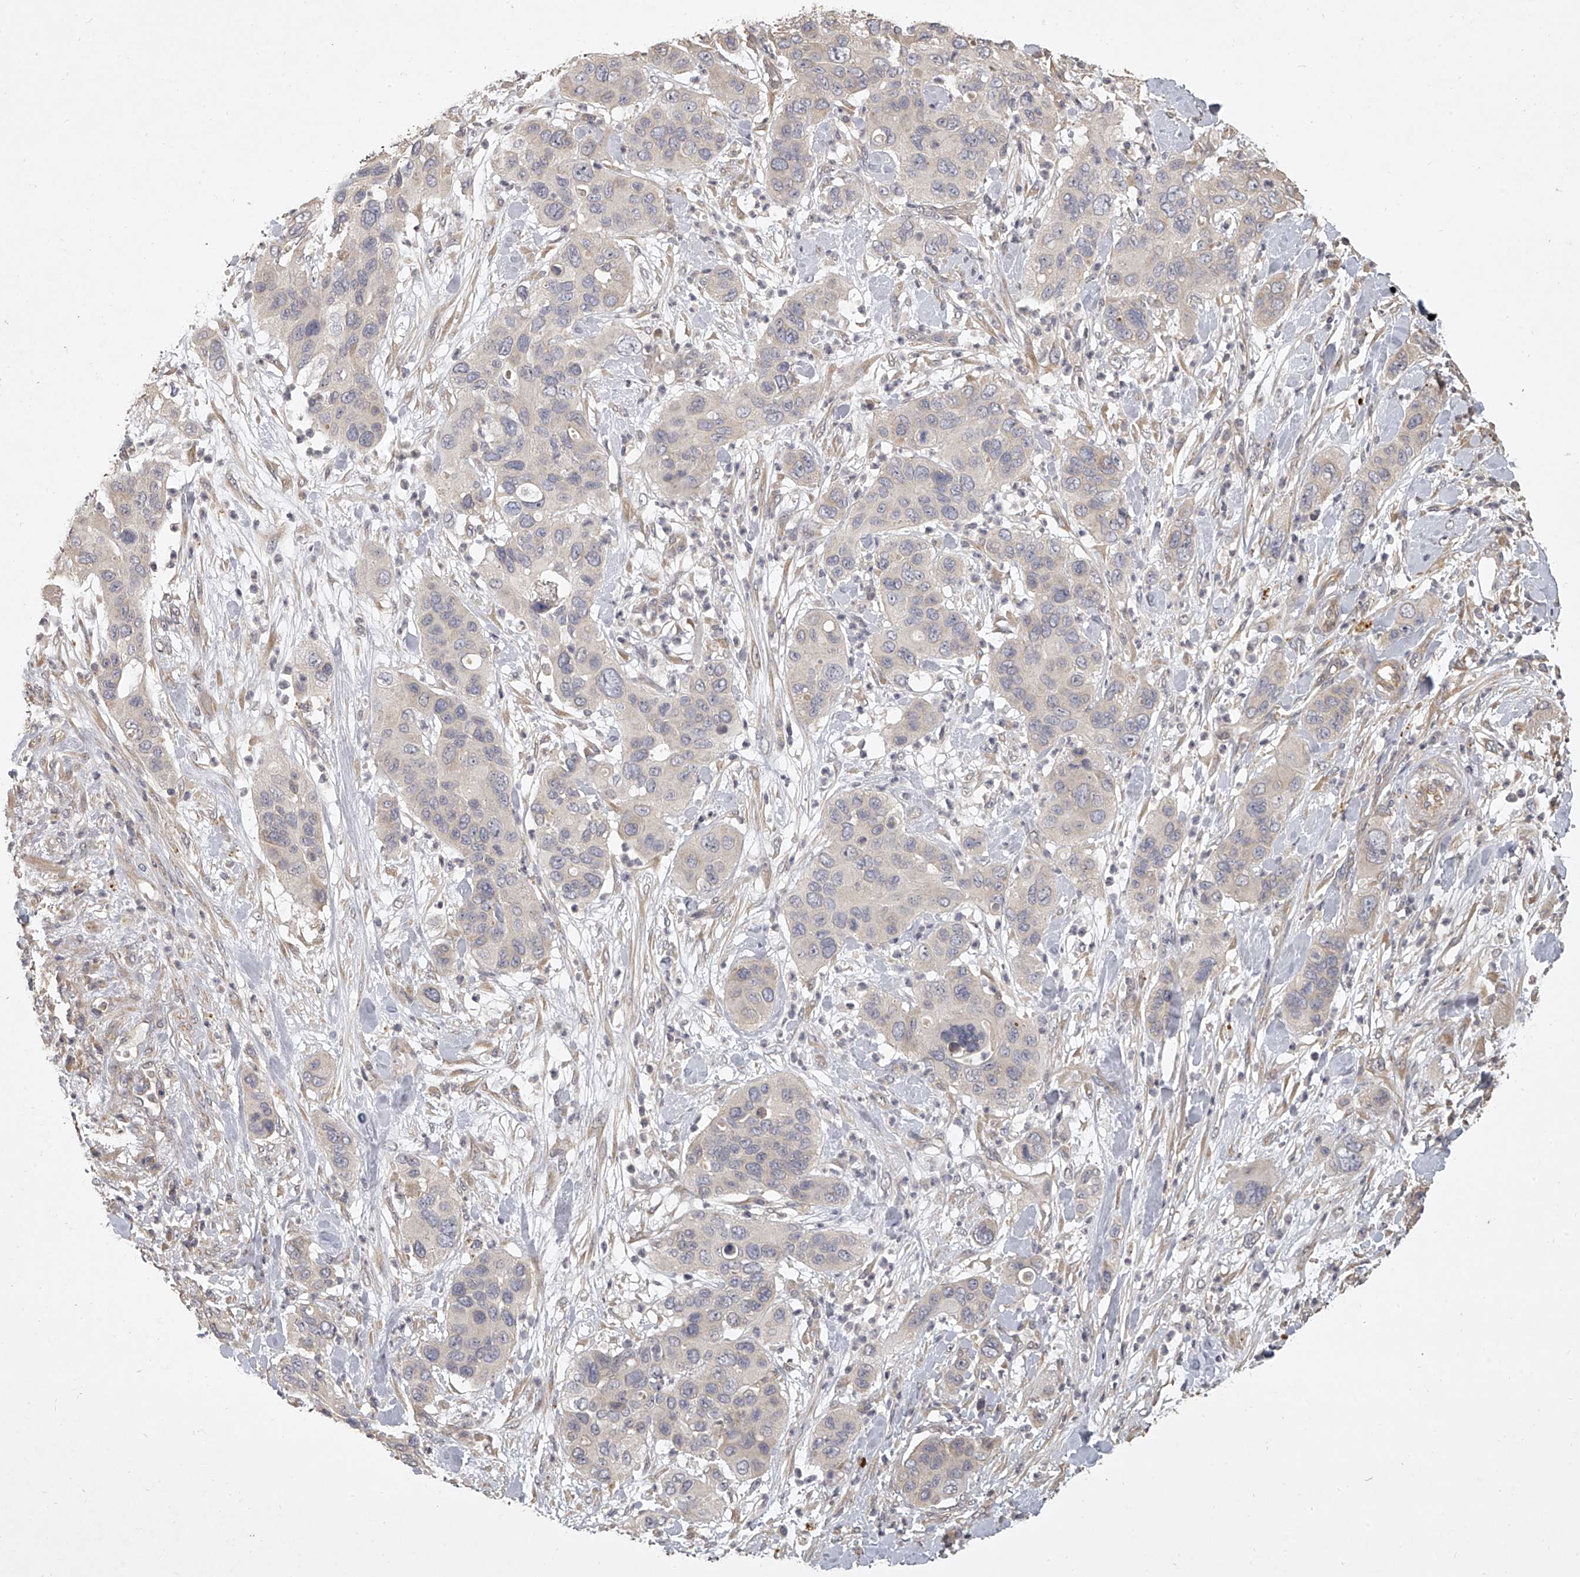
{"staining": {"intensity": "negative", "quantity": "none", "location": "none"}, "tissue": "pancreatic cancer", "cell_type": "Tumor cells", "image_type": "cancer", "snomed": [{"axis": "morphology", "description": "Adenocarcinoma, NOS"}, {"axis": "topography", "description": "Pancreas"}], "caption": "This is a histopathology image of IHC staining of pancreatic cancer (adenocarcinoma), which shows no staining in tumor cells.", "gene": "DOCK9", "patient": {"sex": "female", "age": 71}}